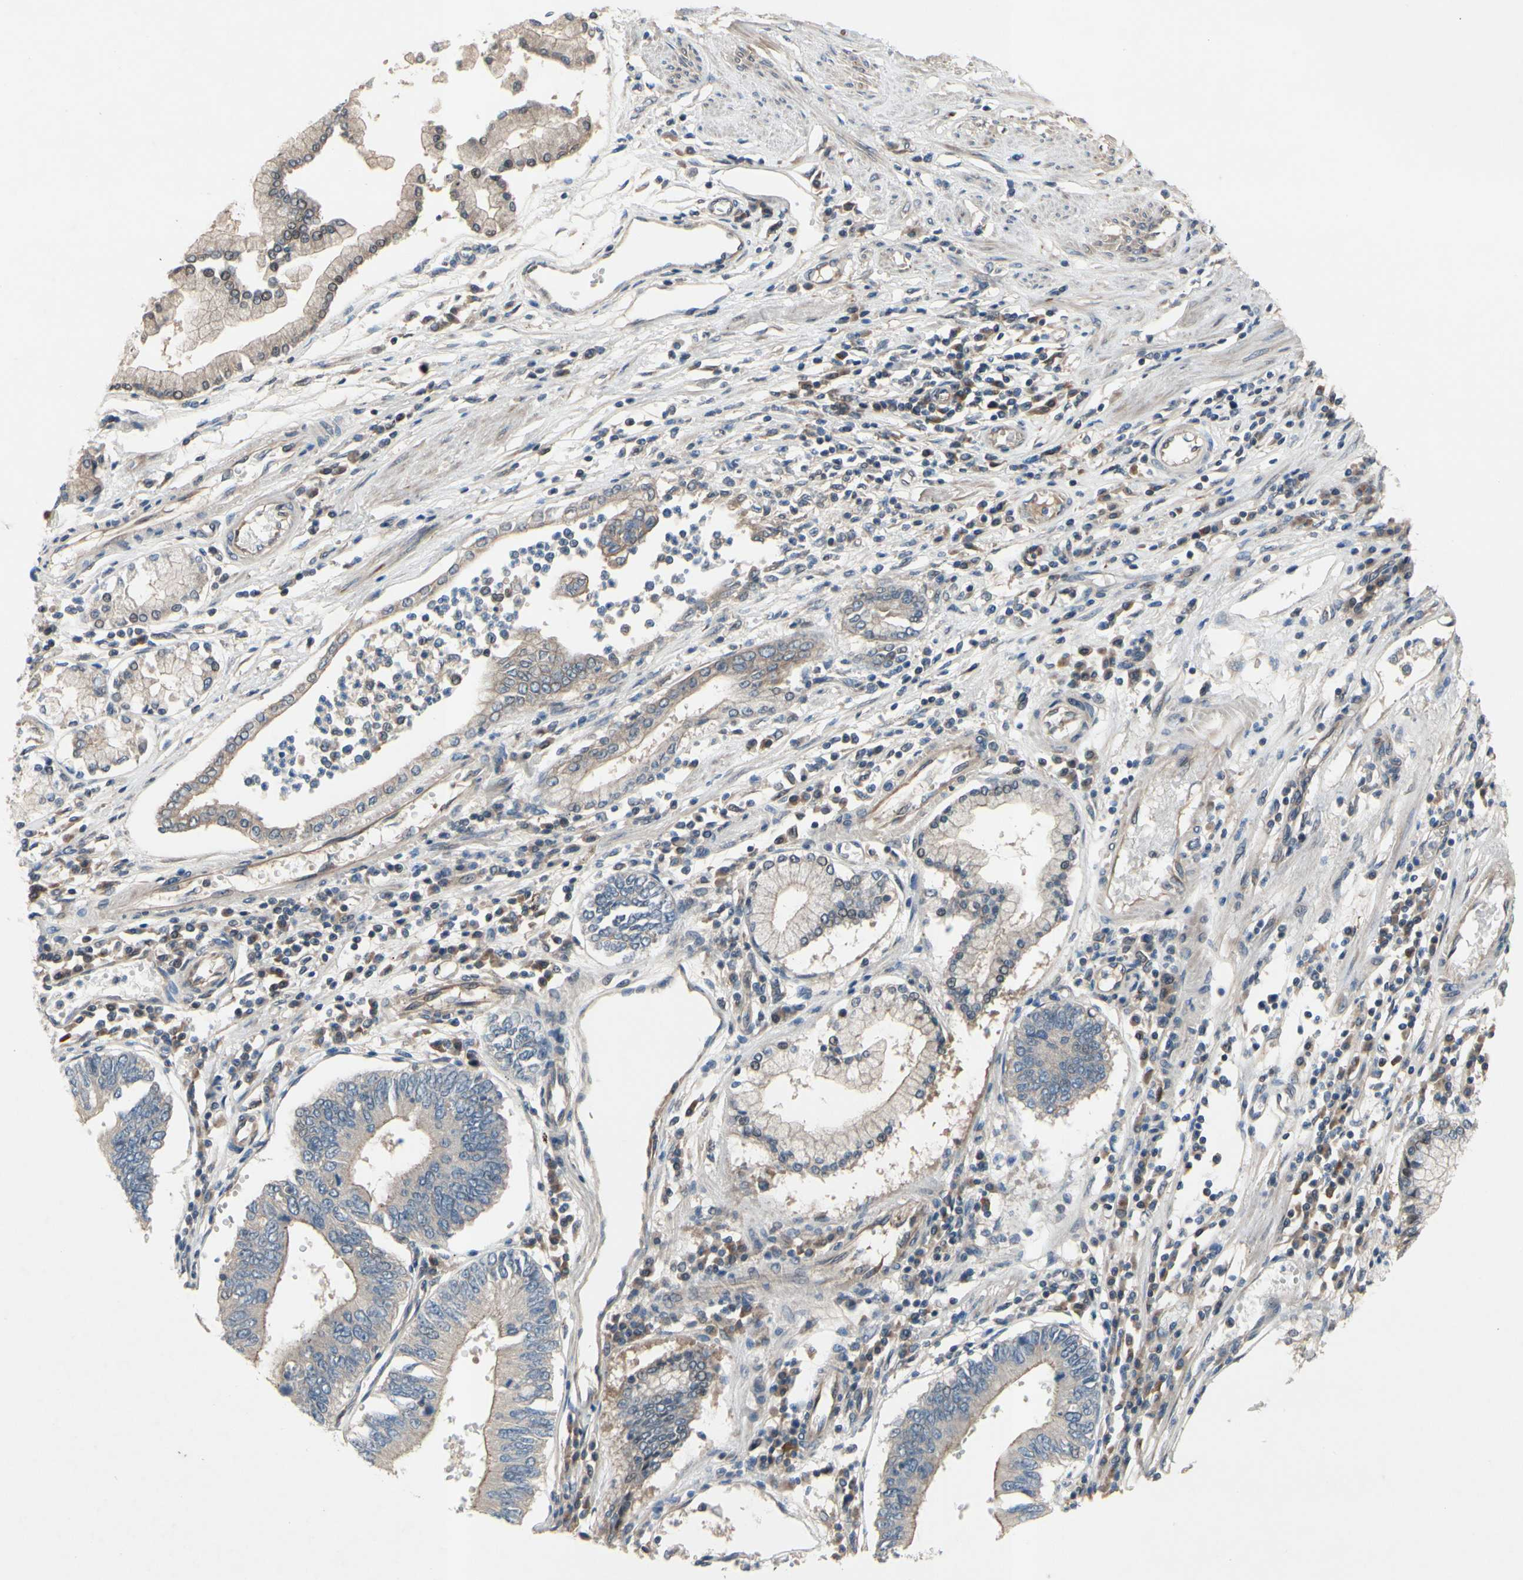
{"staining": {"intensity": "weak", "quantity": "25%-75%", "location": "cytoplasmic/membranous"}, "tissue": "stomach cancer", "cell_type": "Tumor cells", "image_type": "cancer", "snomed": [{"axis": "morphology", "description": "Adenocarcinoma, NOS"}, {"axis": "topography", "description": "Stomach"}], "caption": "Tumor cells exhibit low levels of weak cytoplasmic/membranous positivity in about 25%-75% of cells in adenocarcinoma (stomach).", "gene": "ICAM5", "patient": {"sex": "male", "age": 59}}